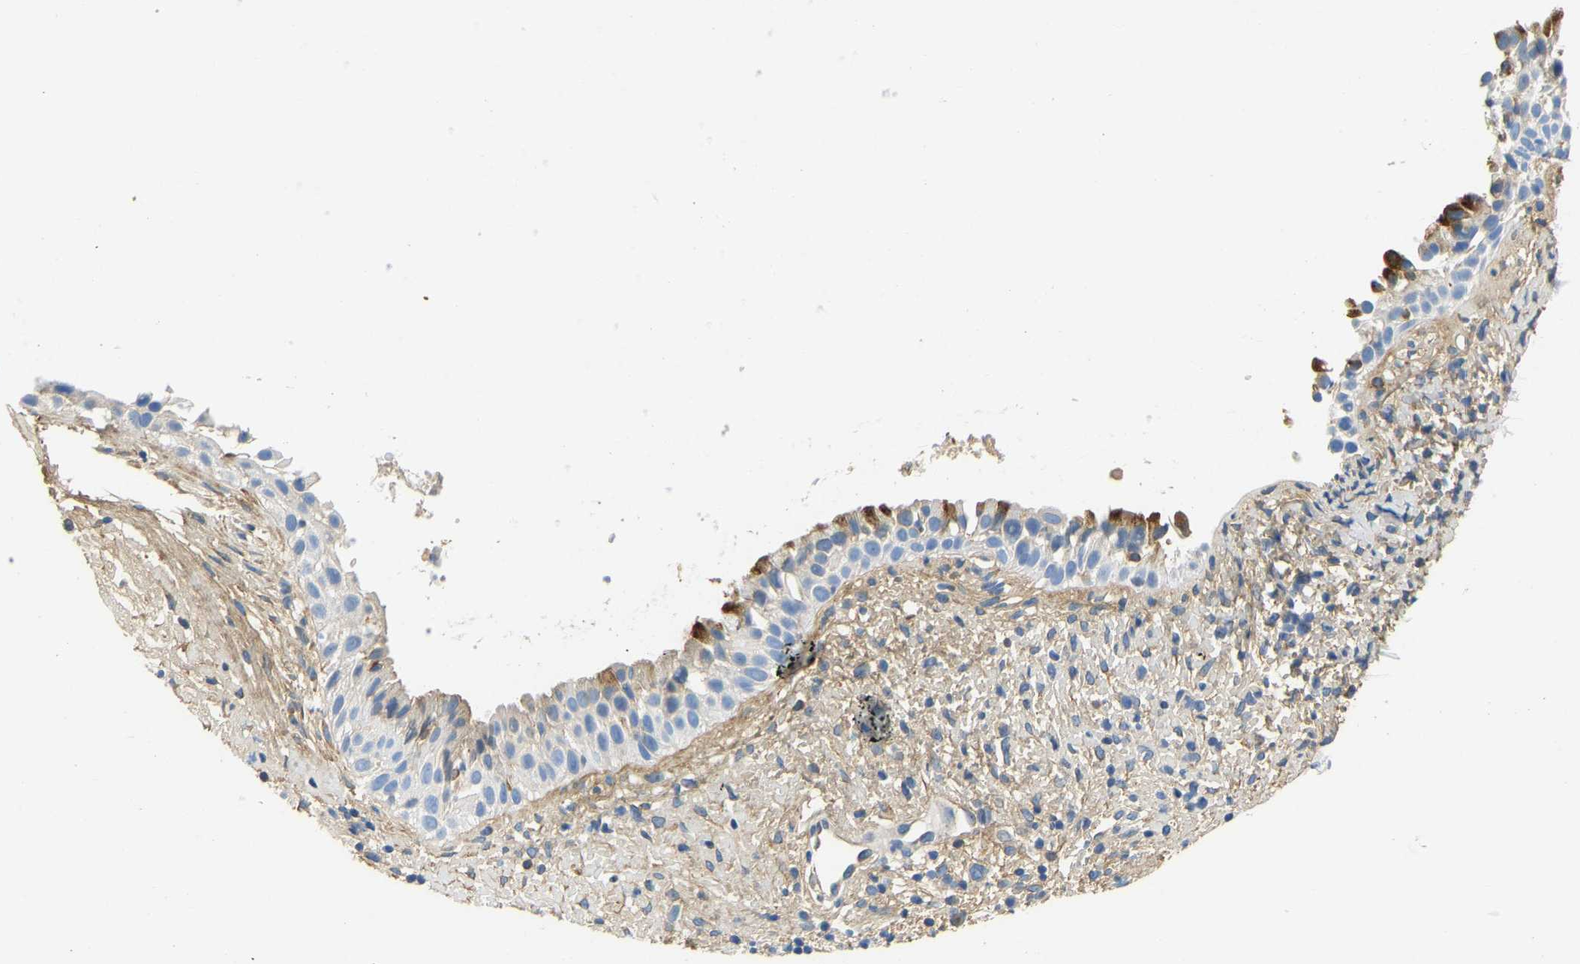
{"staining": {"intensity": "moderate", "quantity": "<25%", "location": "cytoplasmic/membranous"}, "tissue": "nasopharynx", "cell_type": "Respiratory epithelial cells", "image_type": "normal", "snomed": [{"axis": "morphology", "description": "Normal tissue, NOS"}, {"axis": "topography", "description": "Nasopharynx"}], "caption": "The photomicrograph displays a brown stain indicating the presence of a protein in the cytoplasmic/membranous of respiratory epithelial cells in nasopharynx.", "gene": "TECTA", "patient": {"sex": "male", "age": 22}}